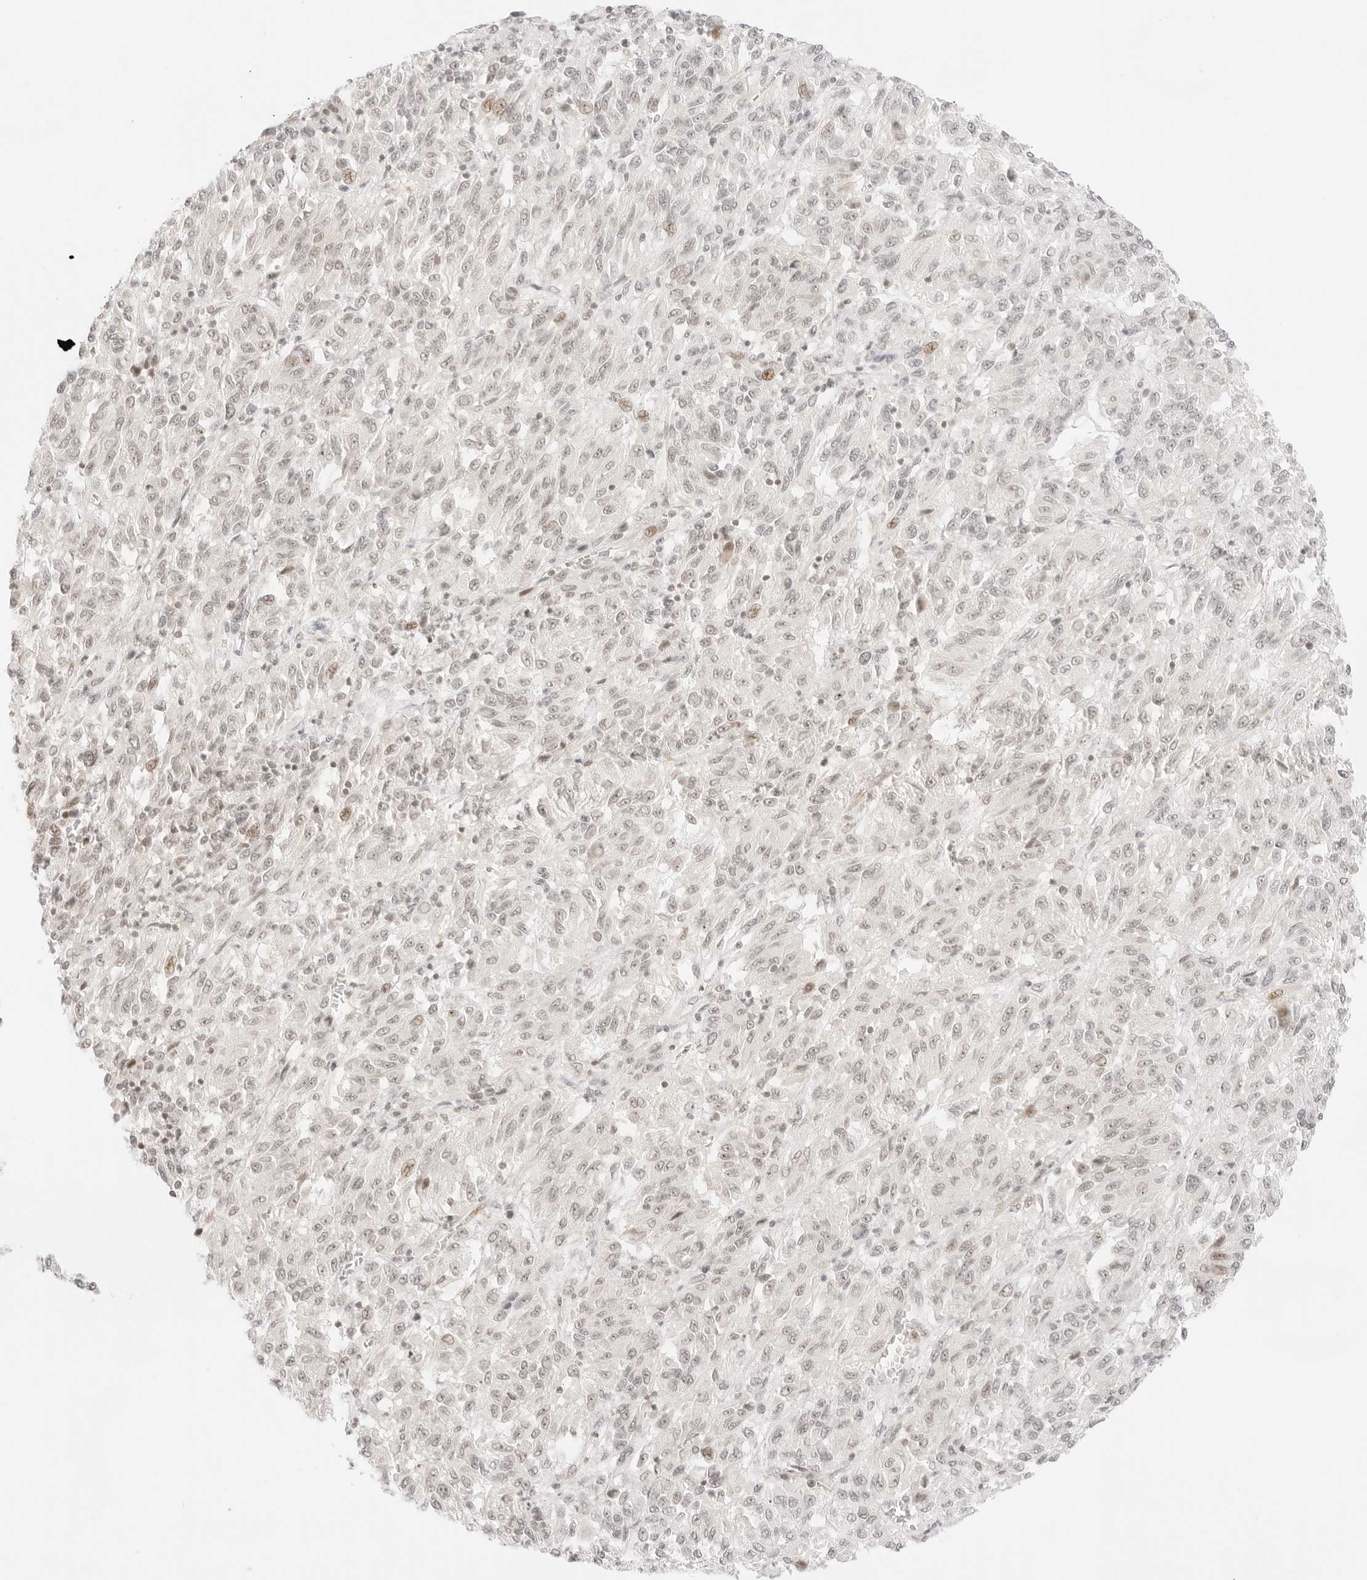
{"staining": {"intensity": "negative", "quantity": "none", "location": "none"}, "tissue": "melanoma", "cell_type": "Tumor cells", "image_type": "cancer", "snomed": [{"axis": "morphology", "description": "Malignant melanoma, Metastatic site"}, {"axis": "topography", "description": "Lung"}], "caption": "Tumor cells show no significant expression in melanoma.", "gene": "GNAS", "patient": {"sex": "male", "age": 64}}